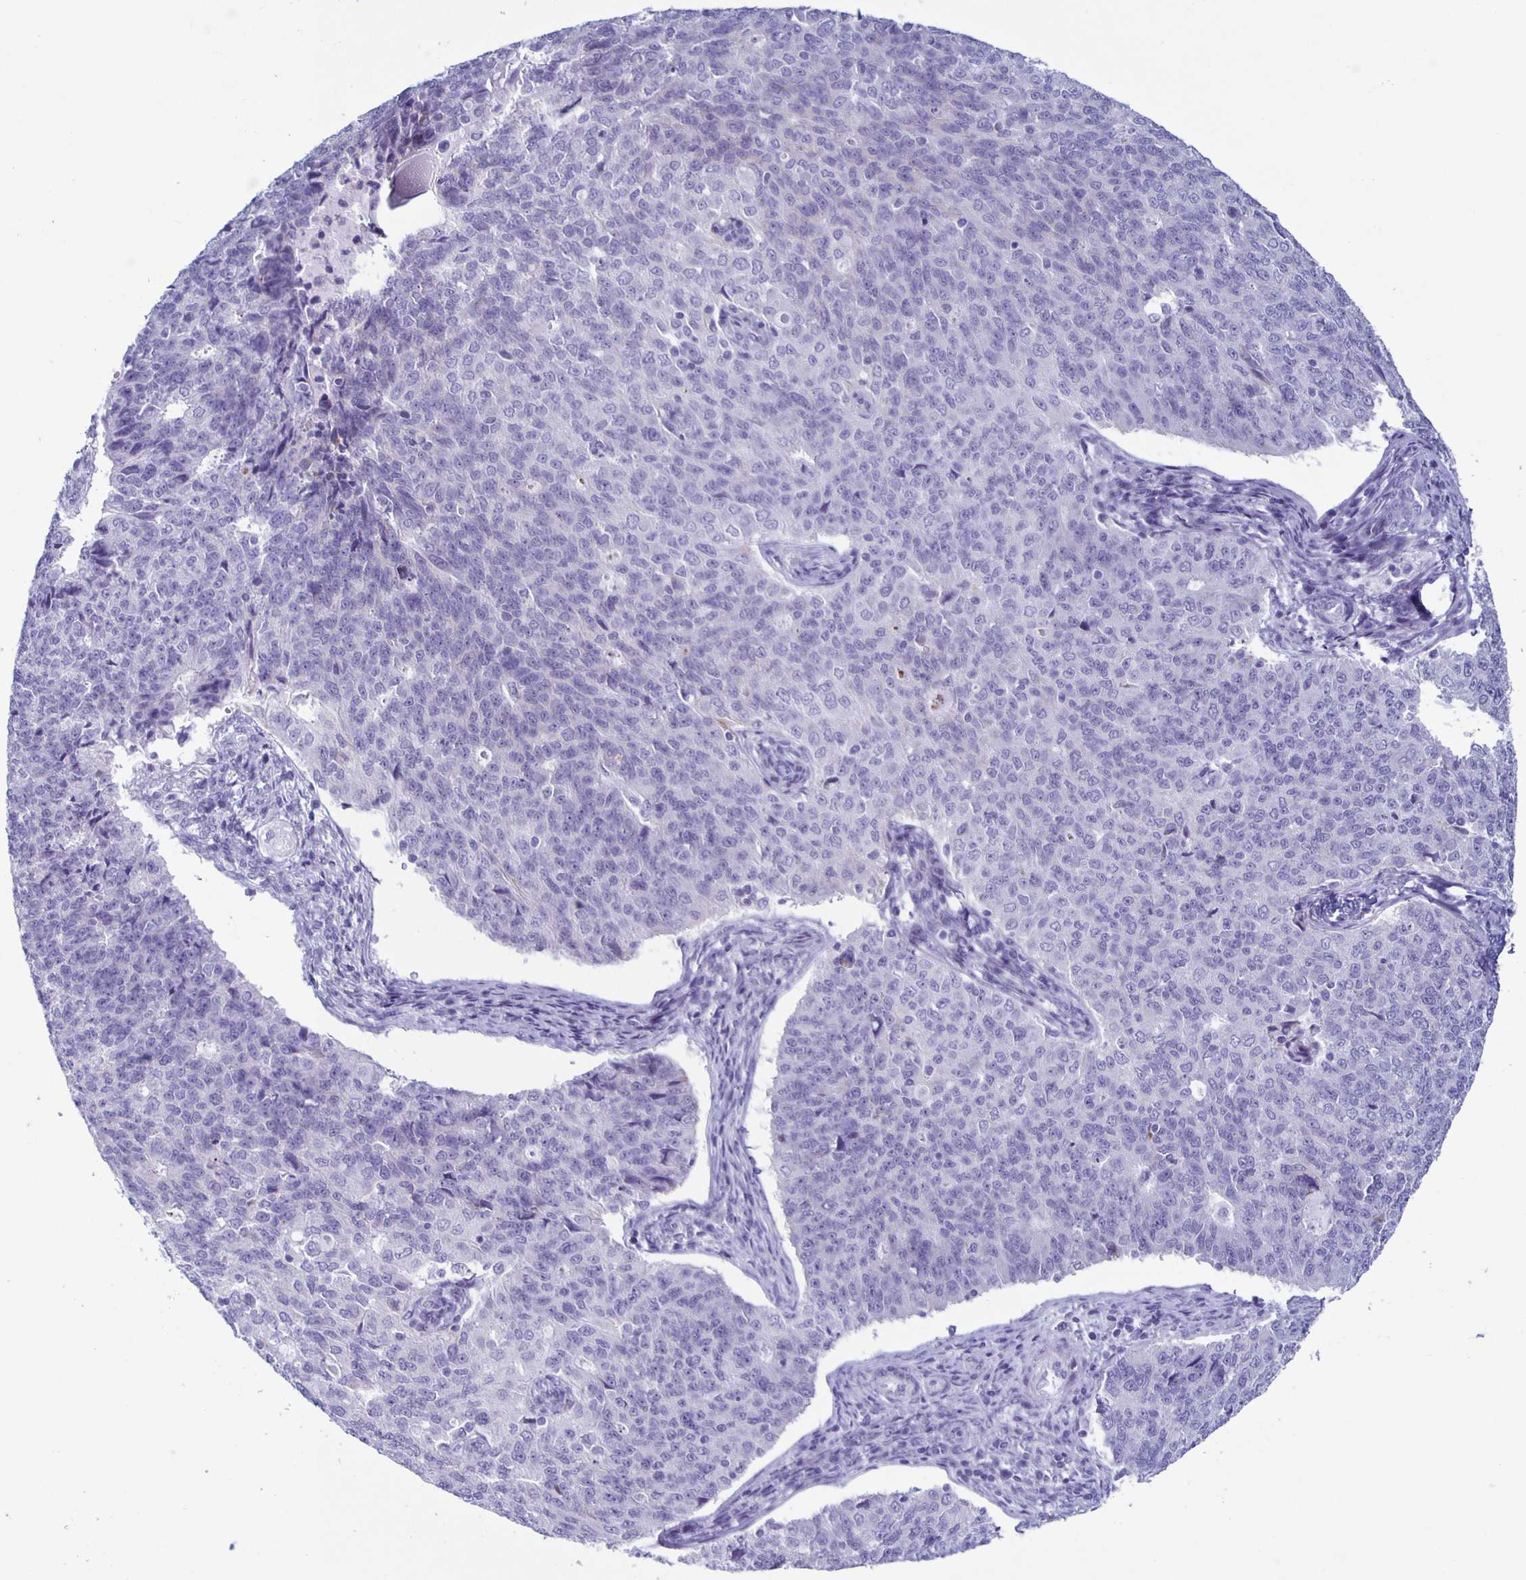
{"staining": {"intensity": "negative", "quantity": "none", "location": "none"}, "tissue": "endometrial cancer", "cell_type": "Tumor cells", "image_type": "cancer", "snomed": [{"axis": "morphology", "description": "Adenocarcinoma, NOS"}, {"axis": "topography", "description": "Endometrium"}], "caption": "A photomicrograph of endometrial cancer stained for a protein reveals no brown staining in tumor cells.", "gene": "AQP6", "patient": {"sex": "female", "age": 43}}